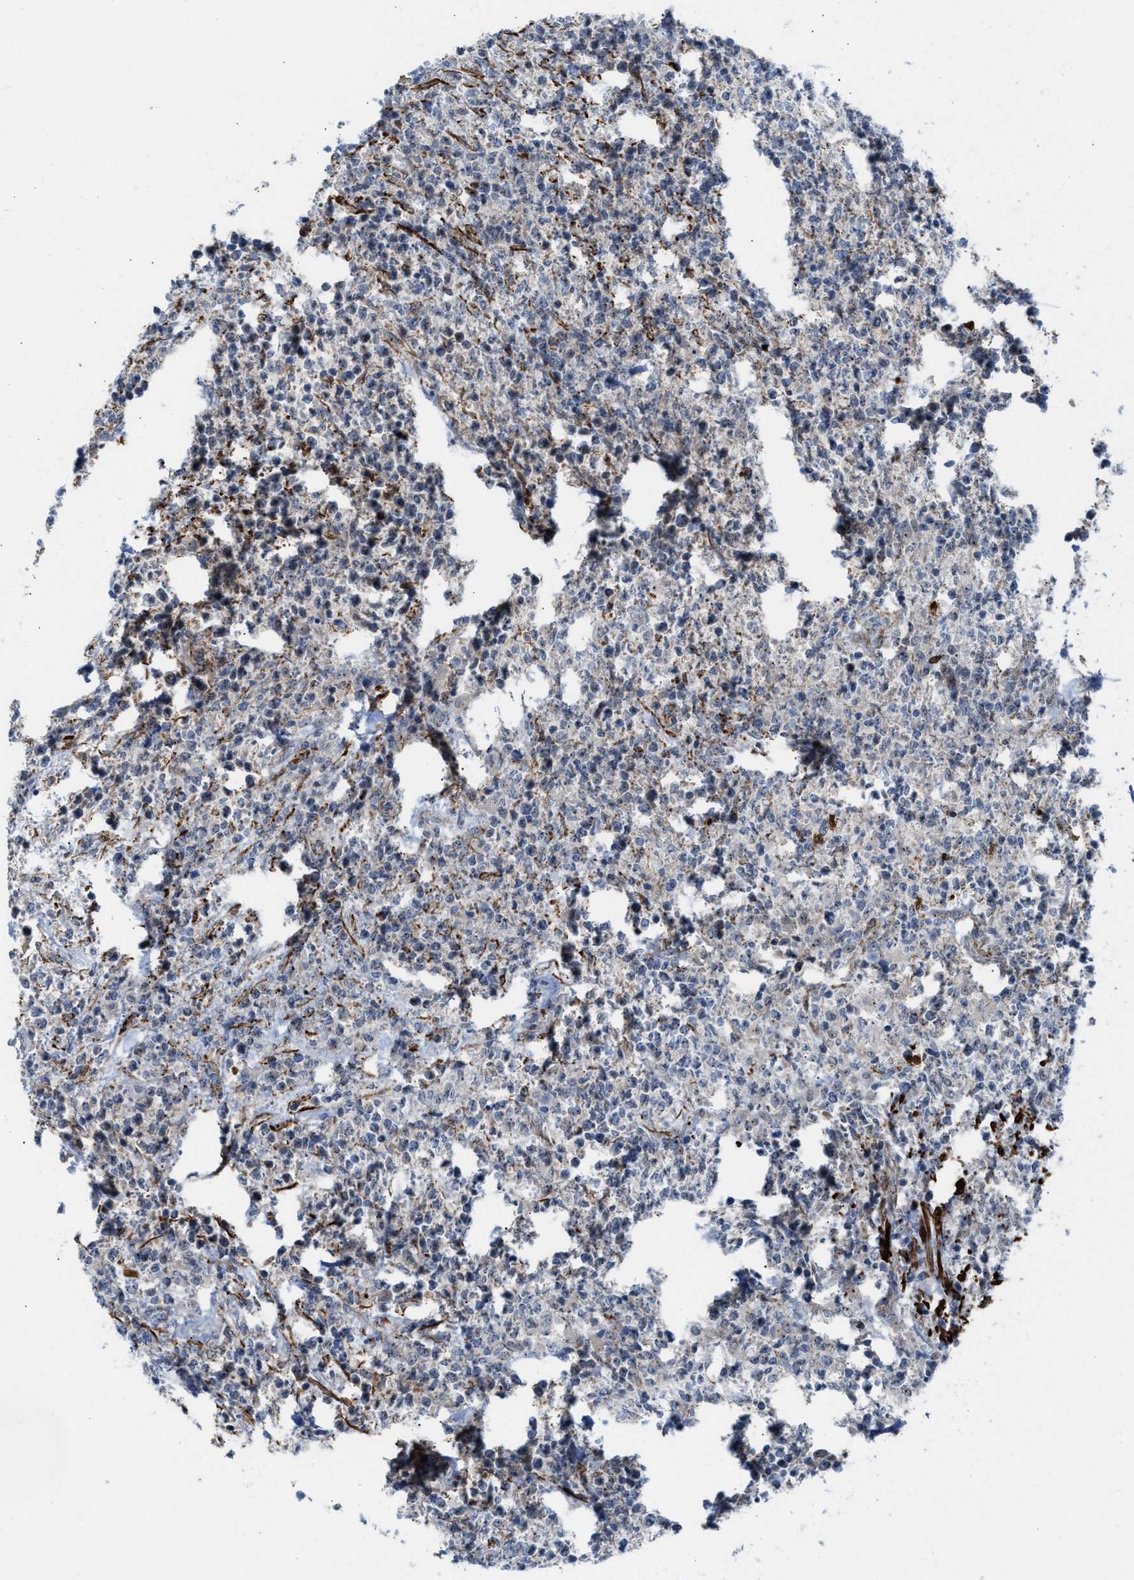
{"staining": {"intensity": "negative", "quantity": "none", "location": "none"}, "tissue": "lymphoma", "cell_type": "Tumor cells", "image_type": "cancer", "snomed": [{"axis": "morphology", "description": "Malignant lymphoma, non-Hodgkin's type, High grade"}, {"axis": "topography", "description": "Soft tissue"}], "caption": "Immunohistochemistry photomicrograph of neoplastic tissue: malignant lymphoma, non-Hodgkin's type (high-grade) stained with DAB exhibits no significant protein staining in tumor cells. Brightfield microscopy of IHC stained with DAB (brown) and hematoxylin (blue), captured at high magnification.", "gene": "NQO2", "patient": {"sex": "male", "age": 18}}